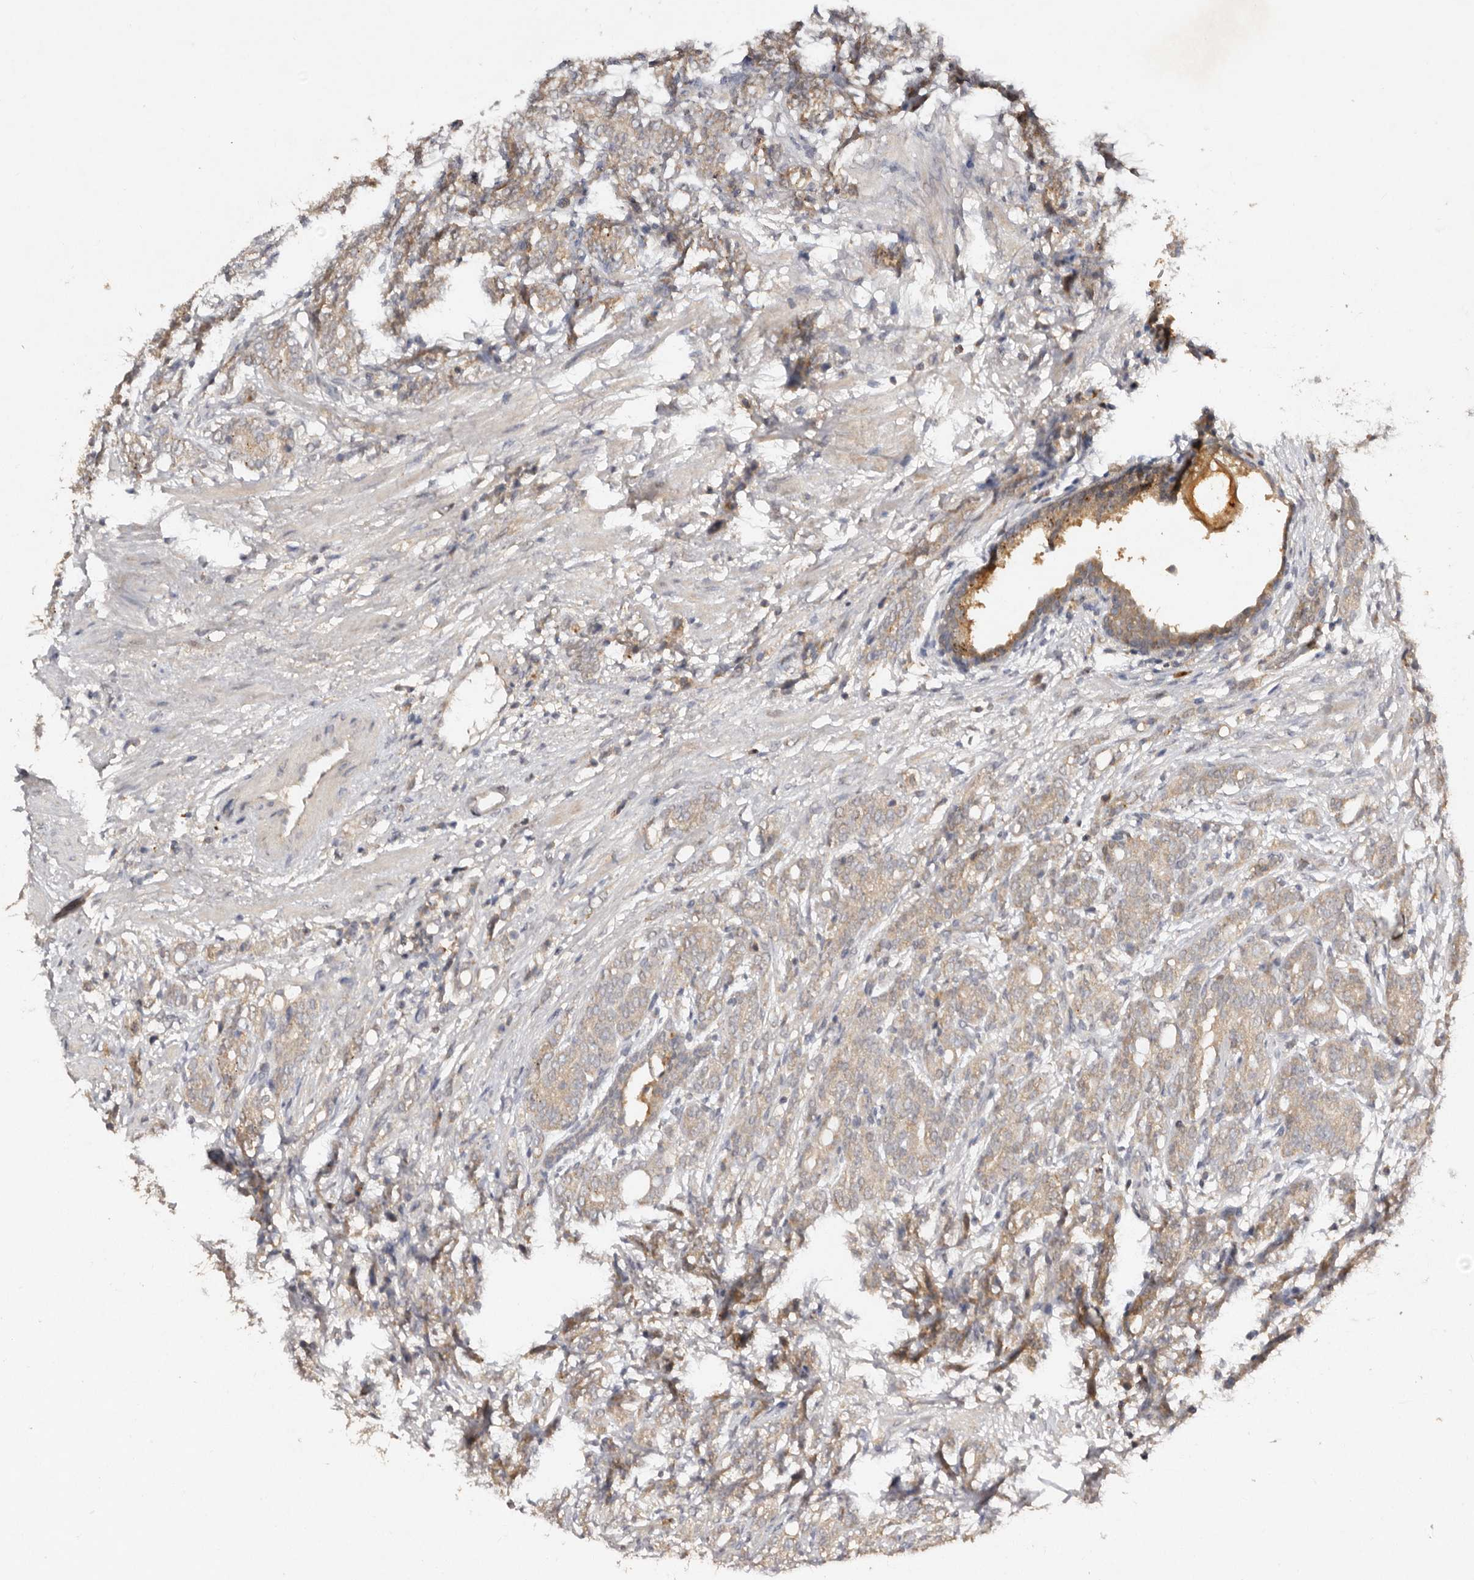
{"staining": {"intensity": "weak", "quantity": "25%-75%", "location": "cytoplasmic/membranous"}, "tissue": "prostate cancer", "cell_type": "Tumor cells", "image_type": "cancer", "snomed": [{"axis": "morphology", "description": "Adenocarcinoma, High grade"}, {"axis": "topography", "description": "Prostate"}], "caption": "Weak cytoplasmic/membranous staining for a protein is identified in approximately 25%-75% of tumor cells of prostate high-grade adenocarcinoma using immunohistochemistry.", "gene": "EDEM1", "patient": {"sex": "male", "age": 57}}